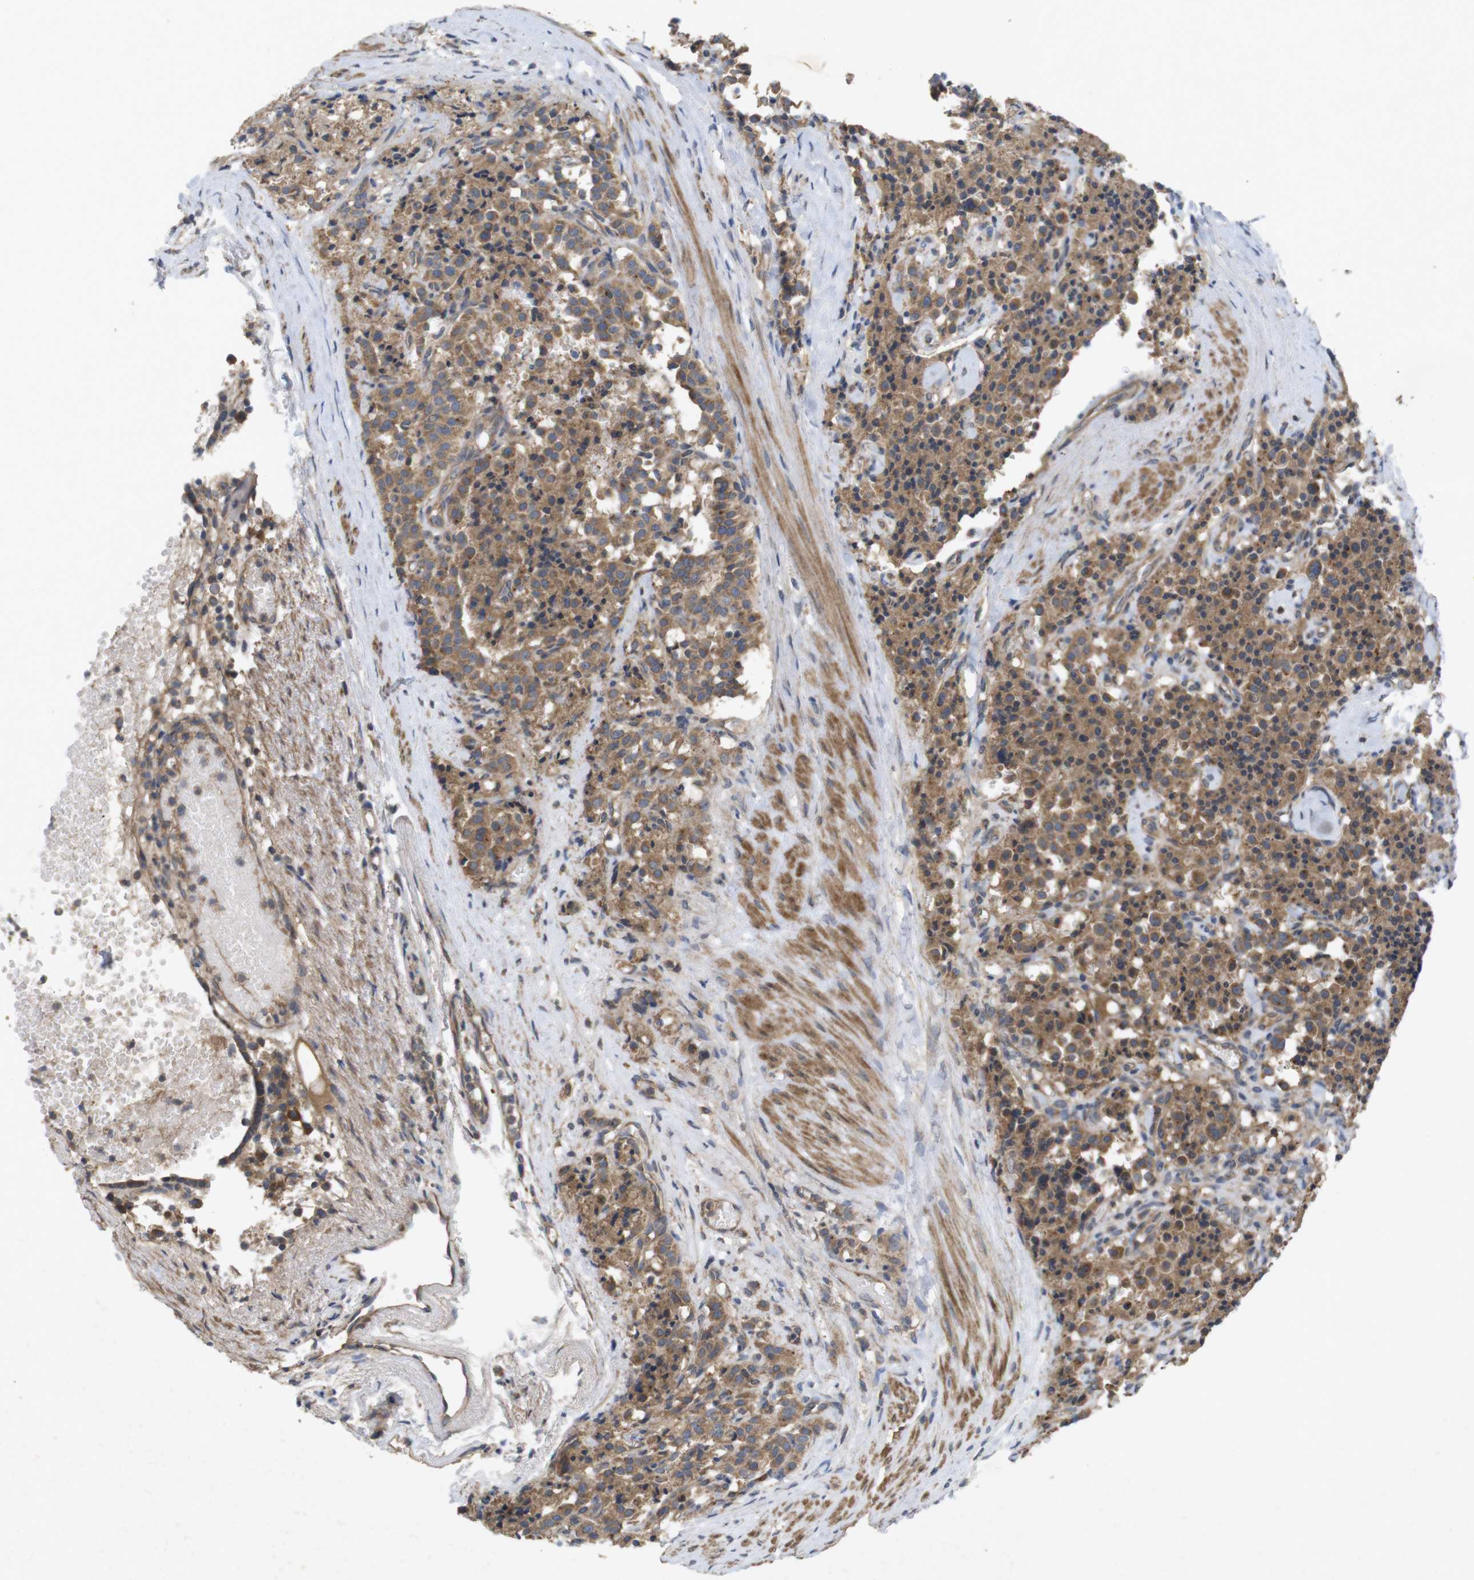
{"staining": {"intensity": "moderate", "quantity": ">75%", "location": "cytoplasmic/membranous"}, "tissue": "carcinoid", "cell_type": "Tumor cells", "image_type": "cancer", "snomed": [{"axis": "morphology", "description": "Carcinoid, malignant, NOS"}, {"axis": "topography", "description": "Lung"}], "caption": "Immunohistochemistry image of neoplastic tissue: carcinoid (malignant) stained using immunohistochemistry (IHC) reveals medium levels of moderate protein expression localized specifically in the cytoplasmic/membranous of tumor cells, appearing as a cytoplasmic/membranous brown color.", "gene": "KCNS3", "patient": {"sex": "male", "age": 30}}